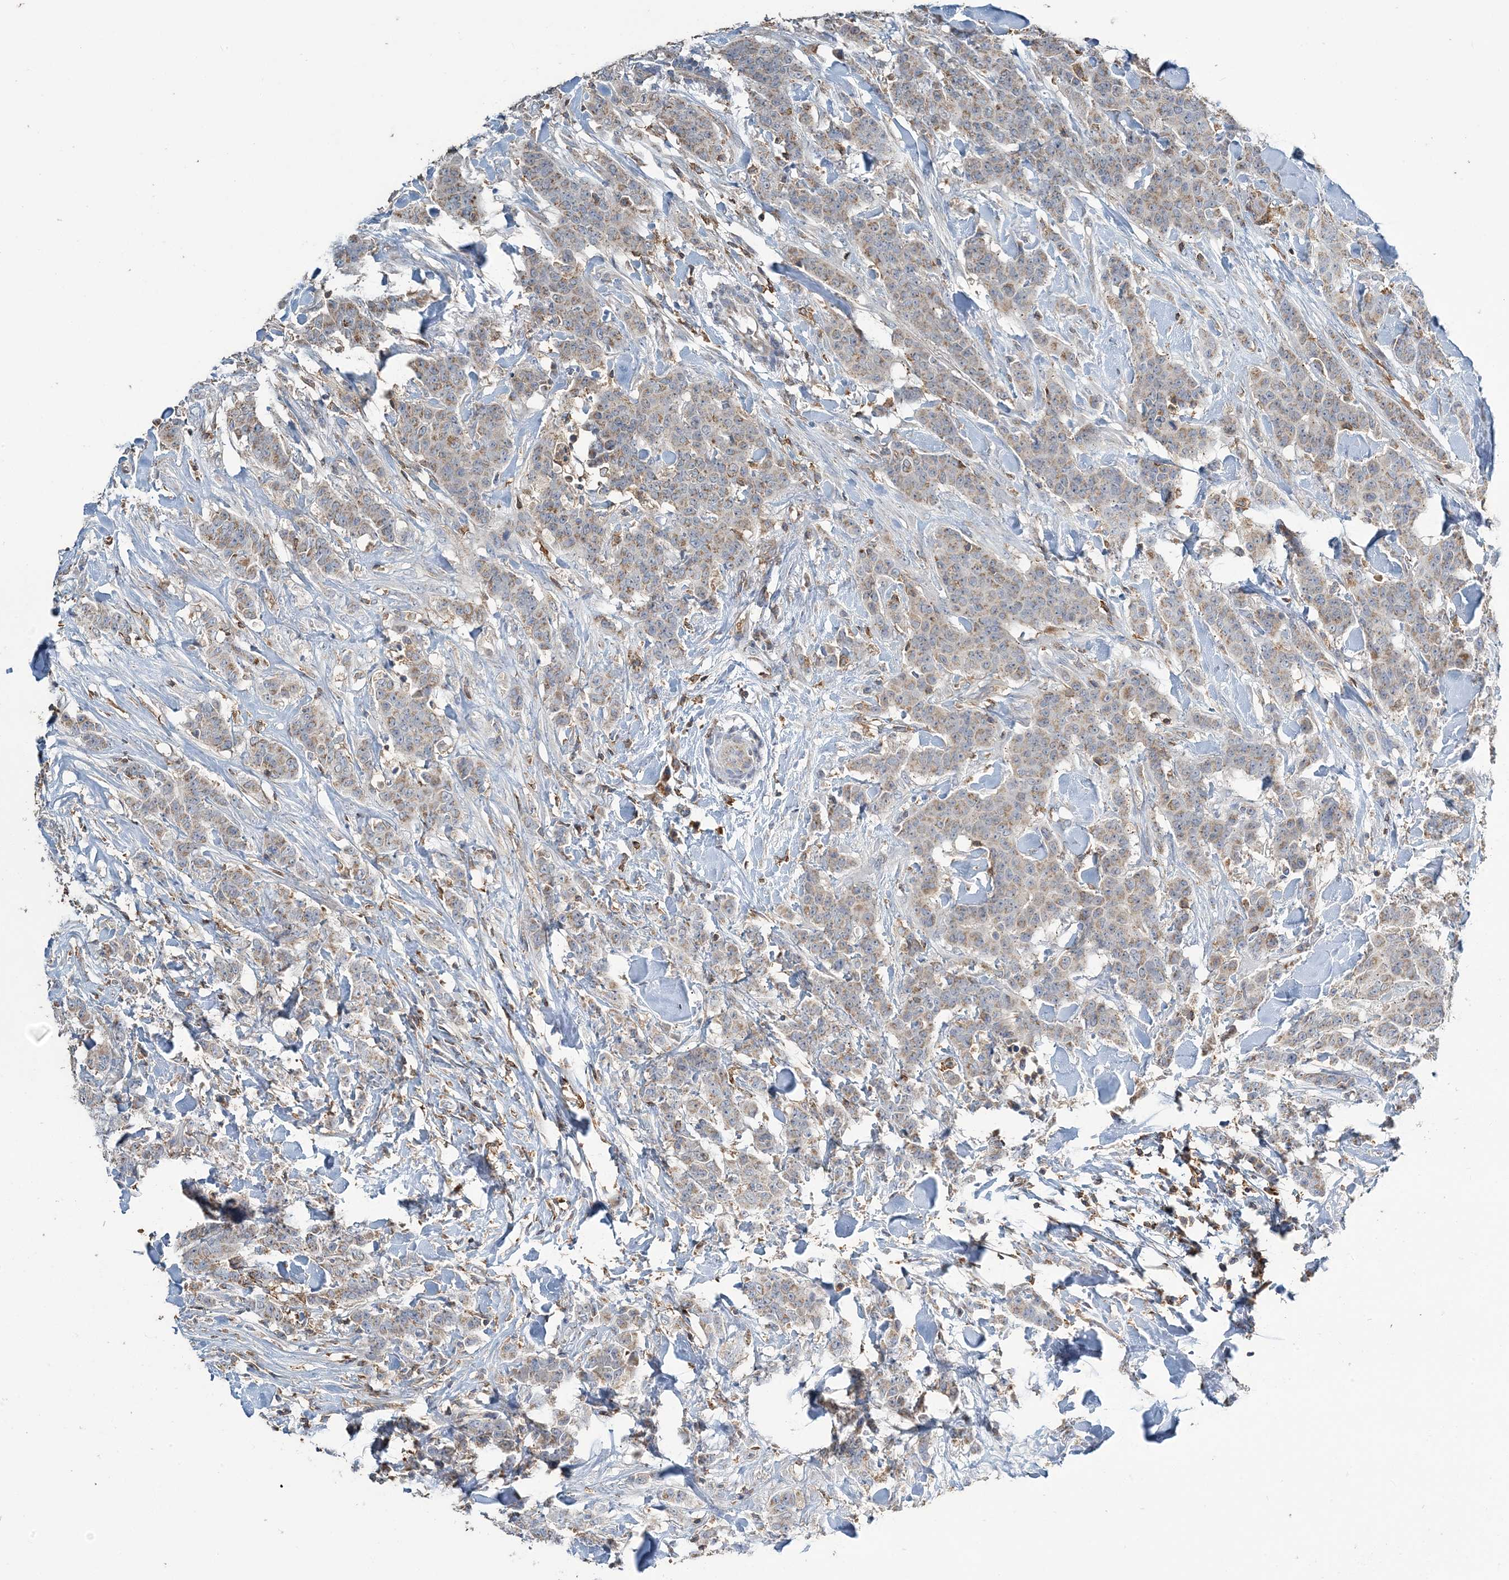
{"staining": {"intensity": "weak", "quantity": "25%-75%", "location": "cytoplasmic/membranous"}, "tissue": "breast cancer", "cell_type": "Tumor cells", "image_type": "cancer", "snomed": [{"axis": "morphology", "description": "Duct carcinoma"}, {"axis": "topography", "description": "Breast"}], "caption": "Weak cytoplasmic/membranous staining for a protein is identified in approximately 25%-75% of tumor cells of invasive ductal carcinoma (breast) using immunohistochemistry.", "gene": "TMLHE", "patient": {"sex": "female", "age": 40}}